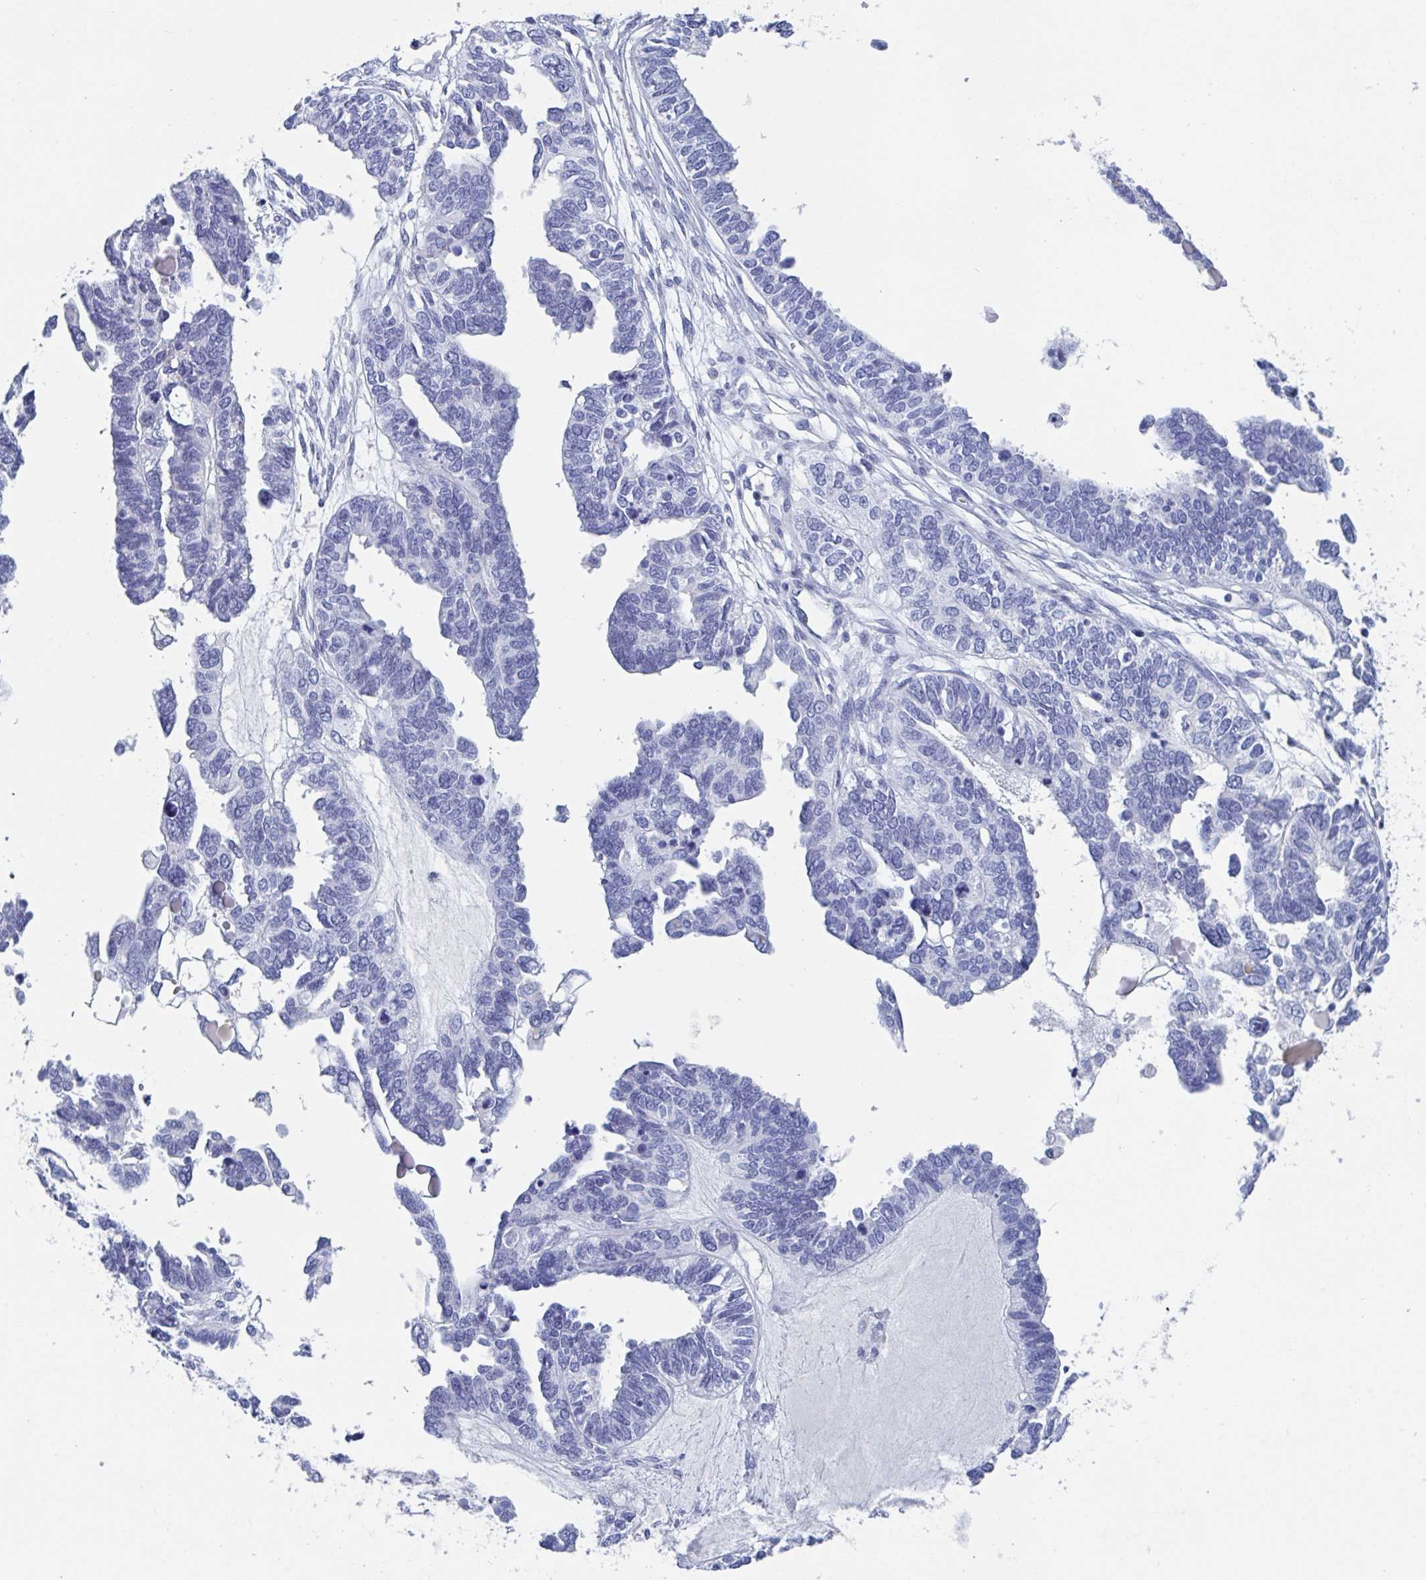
{"staining": {"intensity": "negative", "quantity": "none", "location": "none"}, "tissue": "ovarian cancer", "cell_type": "Tumor cells", "image_type": "cancer", "snomed": [{"axis": "morphology", "description": "Cystadenocarcinoma, serous, NOS"}, {"axis": "topography", "description": "Ovary"}], "caption": "Ovarian cancer stained for a protein using immunohistochemistry (IHC) demonstrates no staining tumor cells.", "gene": "DPEP3", "patient": {"sex": "female", "age": 51}}